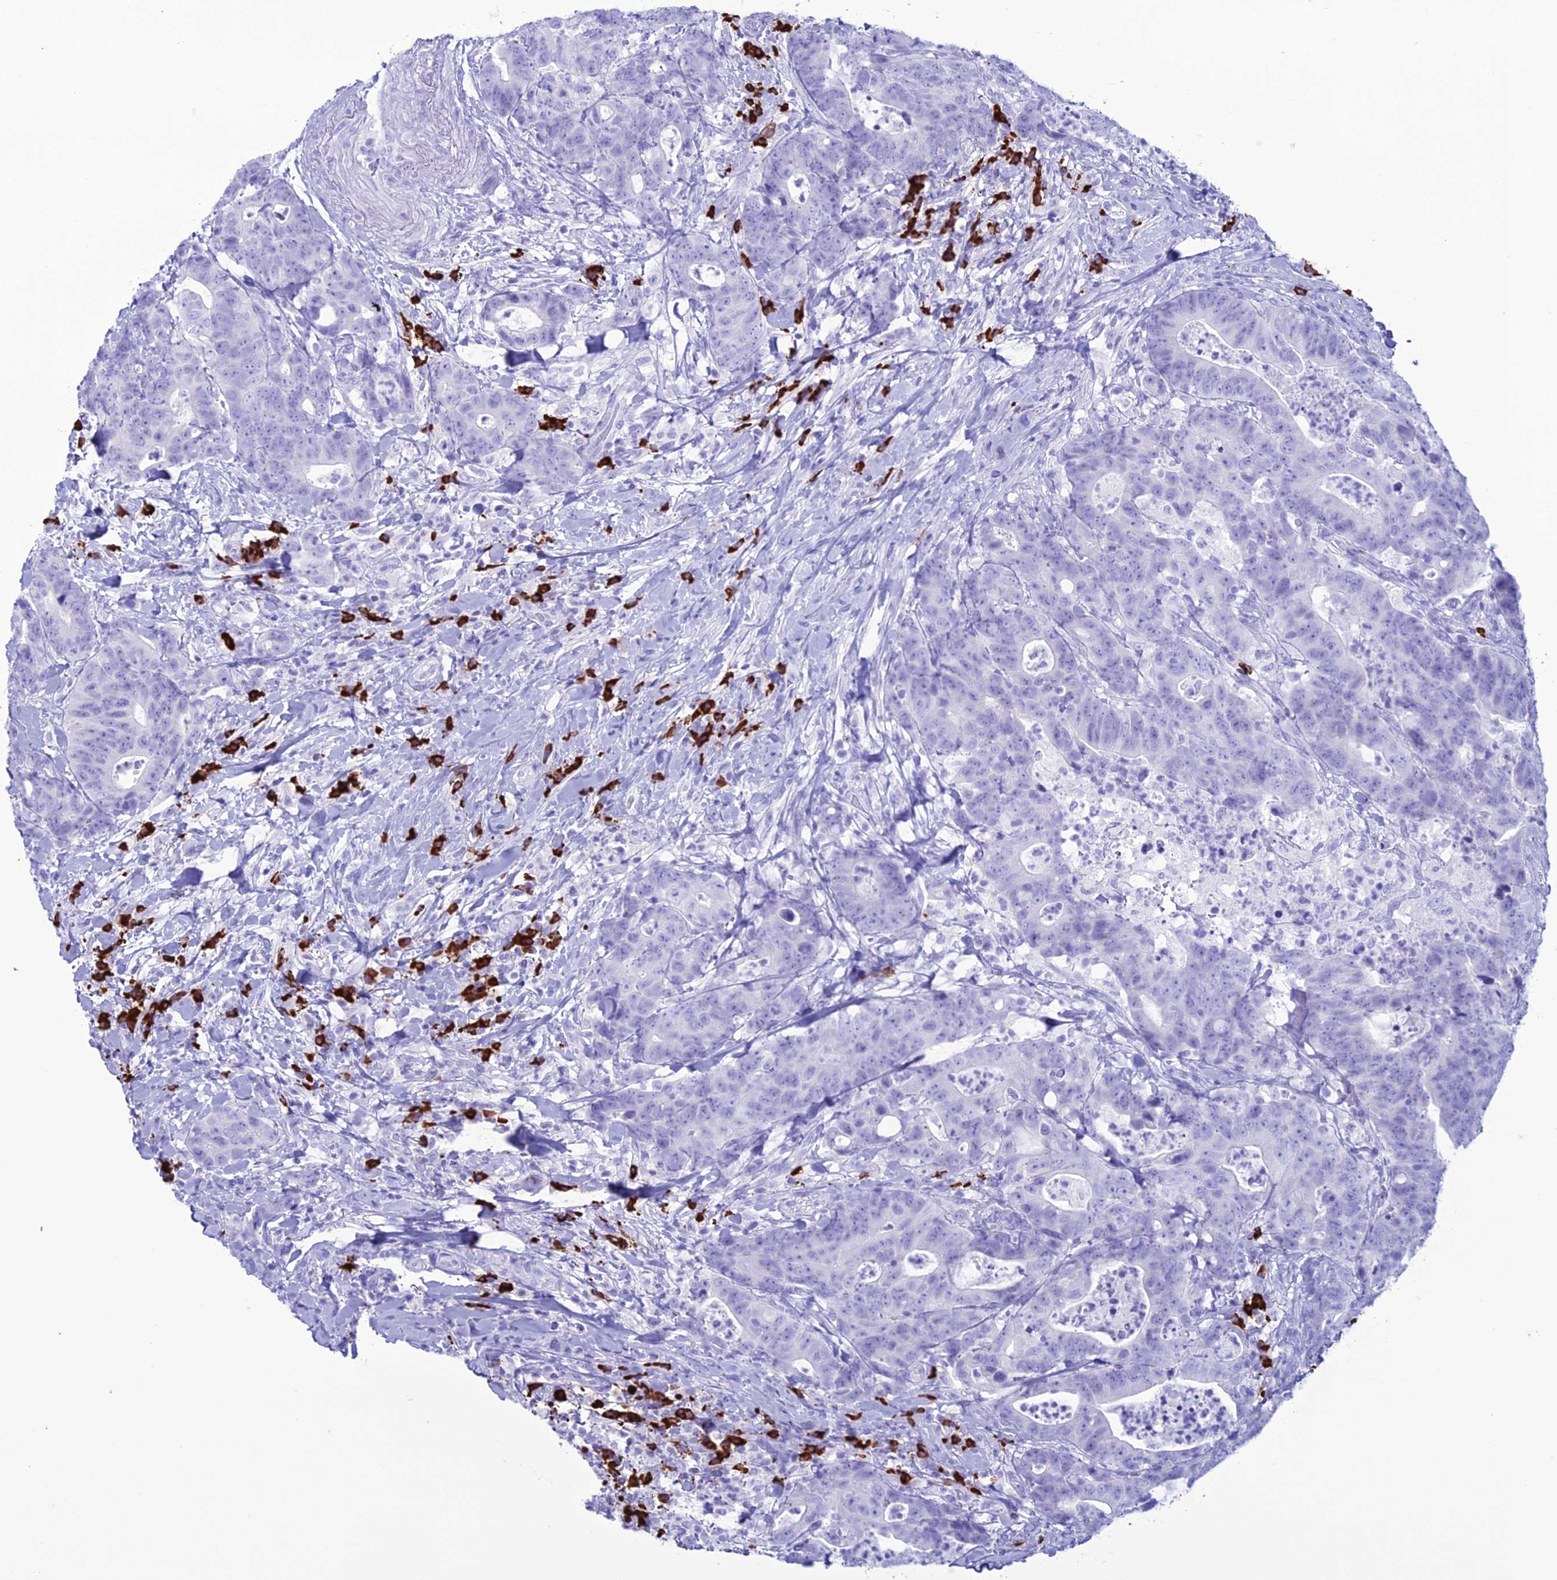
{"staining": {"intensity": "negative", "quantity": "none", "location": "none"}, "tissue": "colorectal cancer", "cell_type": "Tumor cells", "image_type": "cancer", "snomed": [{"axis": "morphology", "description": "Adenocarcinoma, NOS"}, {"axis": "topography", "description": "Colon"}], "caption": "Immunohistochemistry of colorectal adenocarcinoma exhibits no expression in tumor cells.", "gene": "MZB1", "patient": {"sex": "female", "age": 82}}